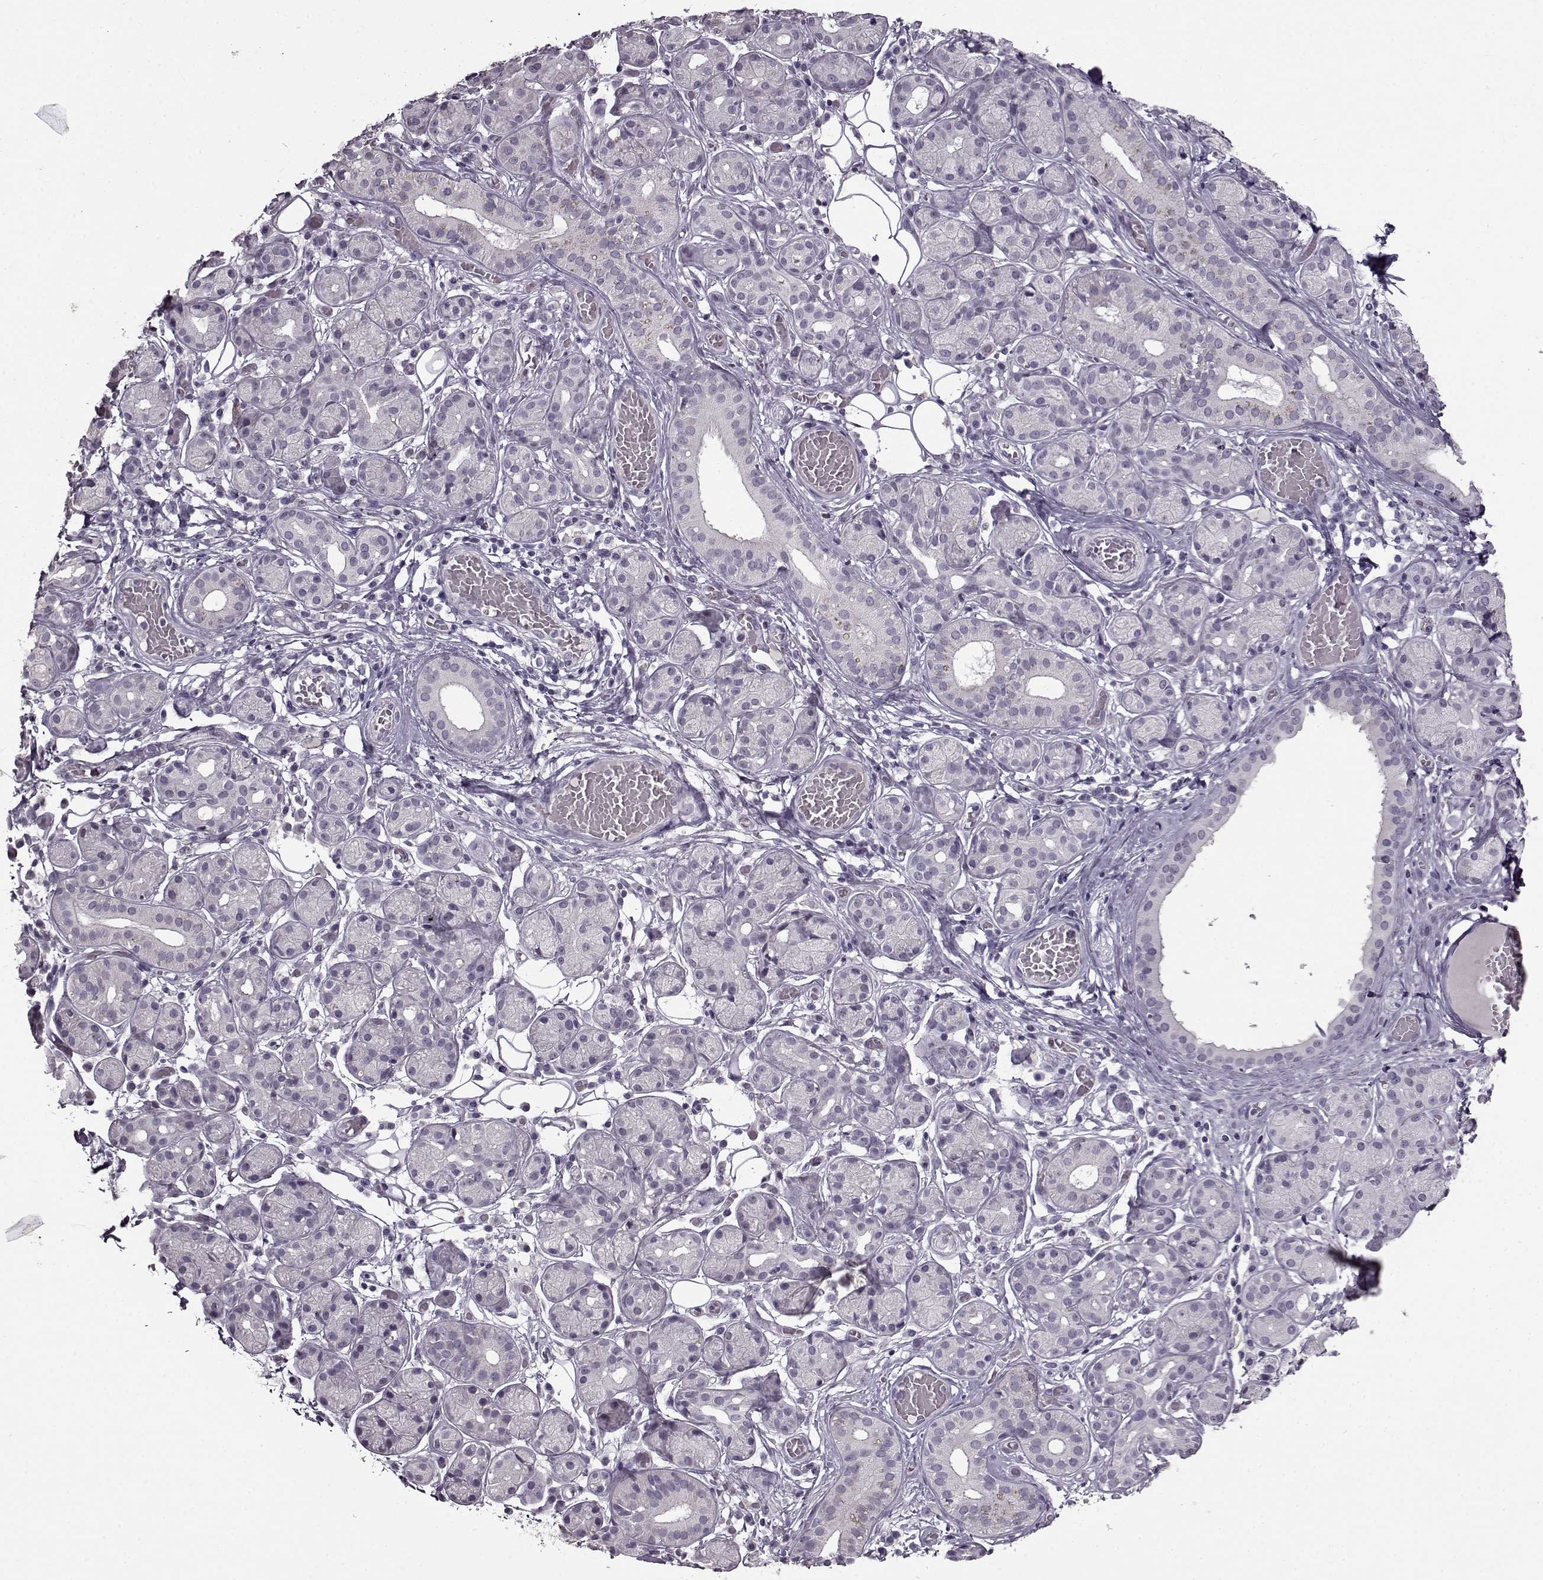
{"staining": {"intensity": "negative", "quantity": "none", "location": "none"}, "tissue": "salivary gland", "cell_type": "Glandular cells", "image_type": "normal", "snomed": [{"axis": "morphology", "description": "Normal tissue, NOS"}, {"axis": "topography", "description": "Salivary gland"}, {"axis": "topography", "description": "Peripheral nerve tissue"}], "caption": "A histopathology image of salivary gland stained for a protein displays no brown staining in glandular cells.", "gene": "FSHB", "patient": {"sex": "male", "age": 71}}